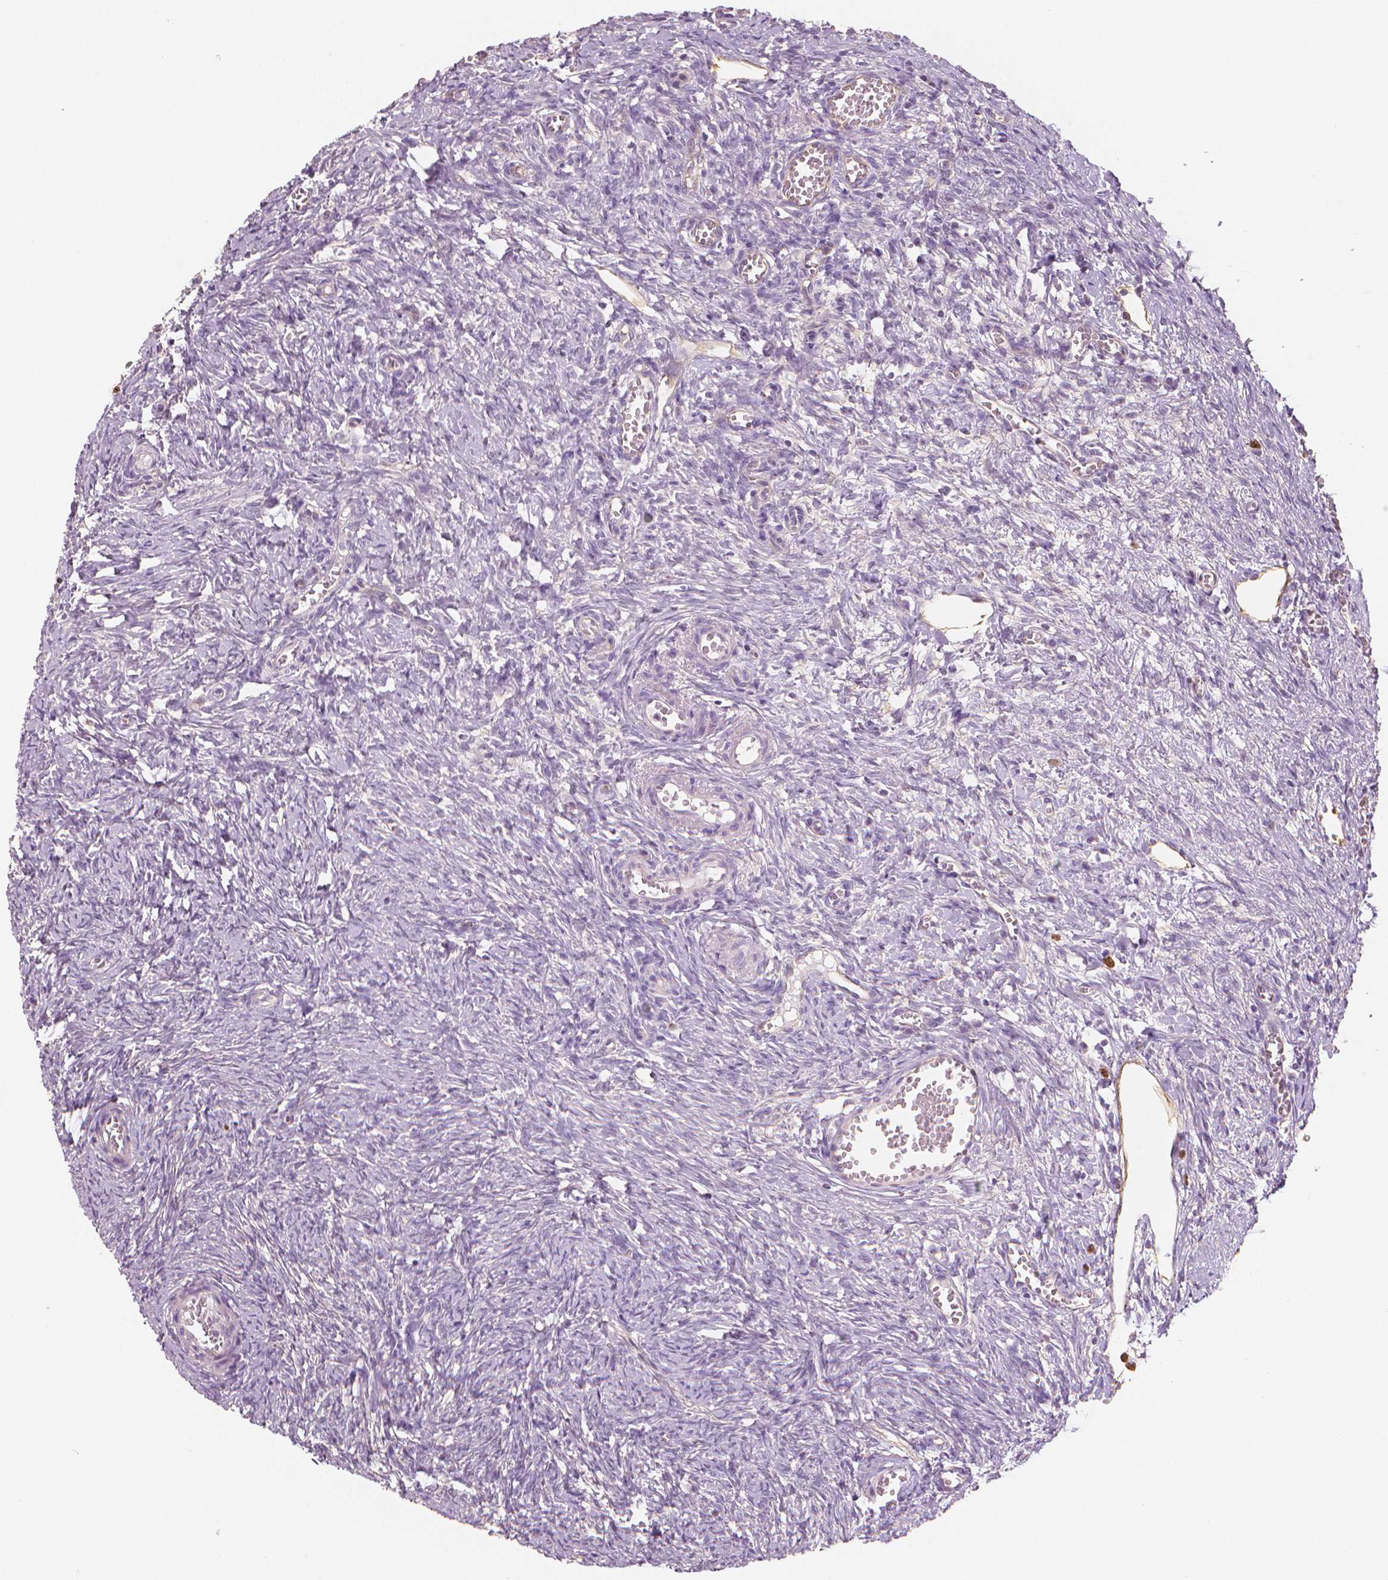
{"staining": {"intensity": "negative", "quantity": "none", "location": "none"}, "tissue": "ovary", "cell_type": "Ovarian stroma cells", "image_type": "normal", "snomed": [{"axis": "morphology", "description": "Normal tissue, NOS"}, {"axis": "topography", "description": "Ovary"}], "caption": "Immunohistochemistry (IHC) histopathology image of normal ovary stained for a protein (brown), which reveals no staining in ovarian stroma cells. The staining was performed using DAB to visualize the protein expression in brown, while the nuclei were stained in blue with hematoxylin (Magnification: 20x).", "gene": "MKI67", "patient": {"sex": "female", "age": 41}}